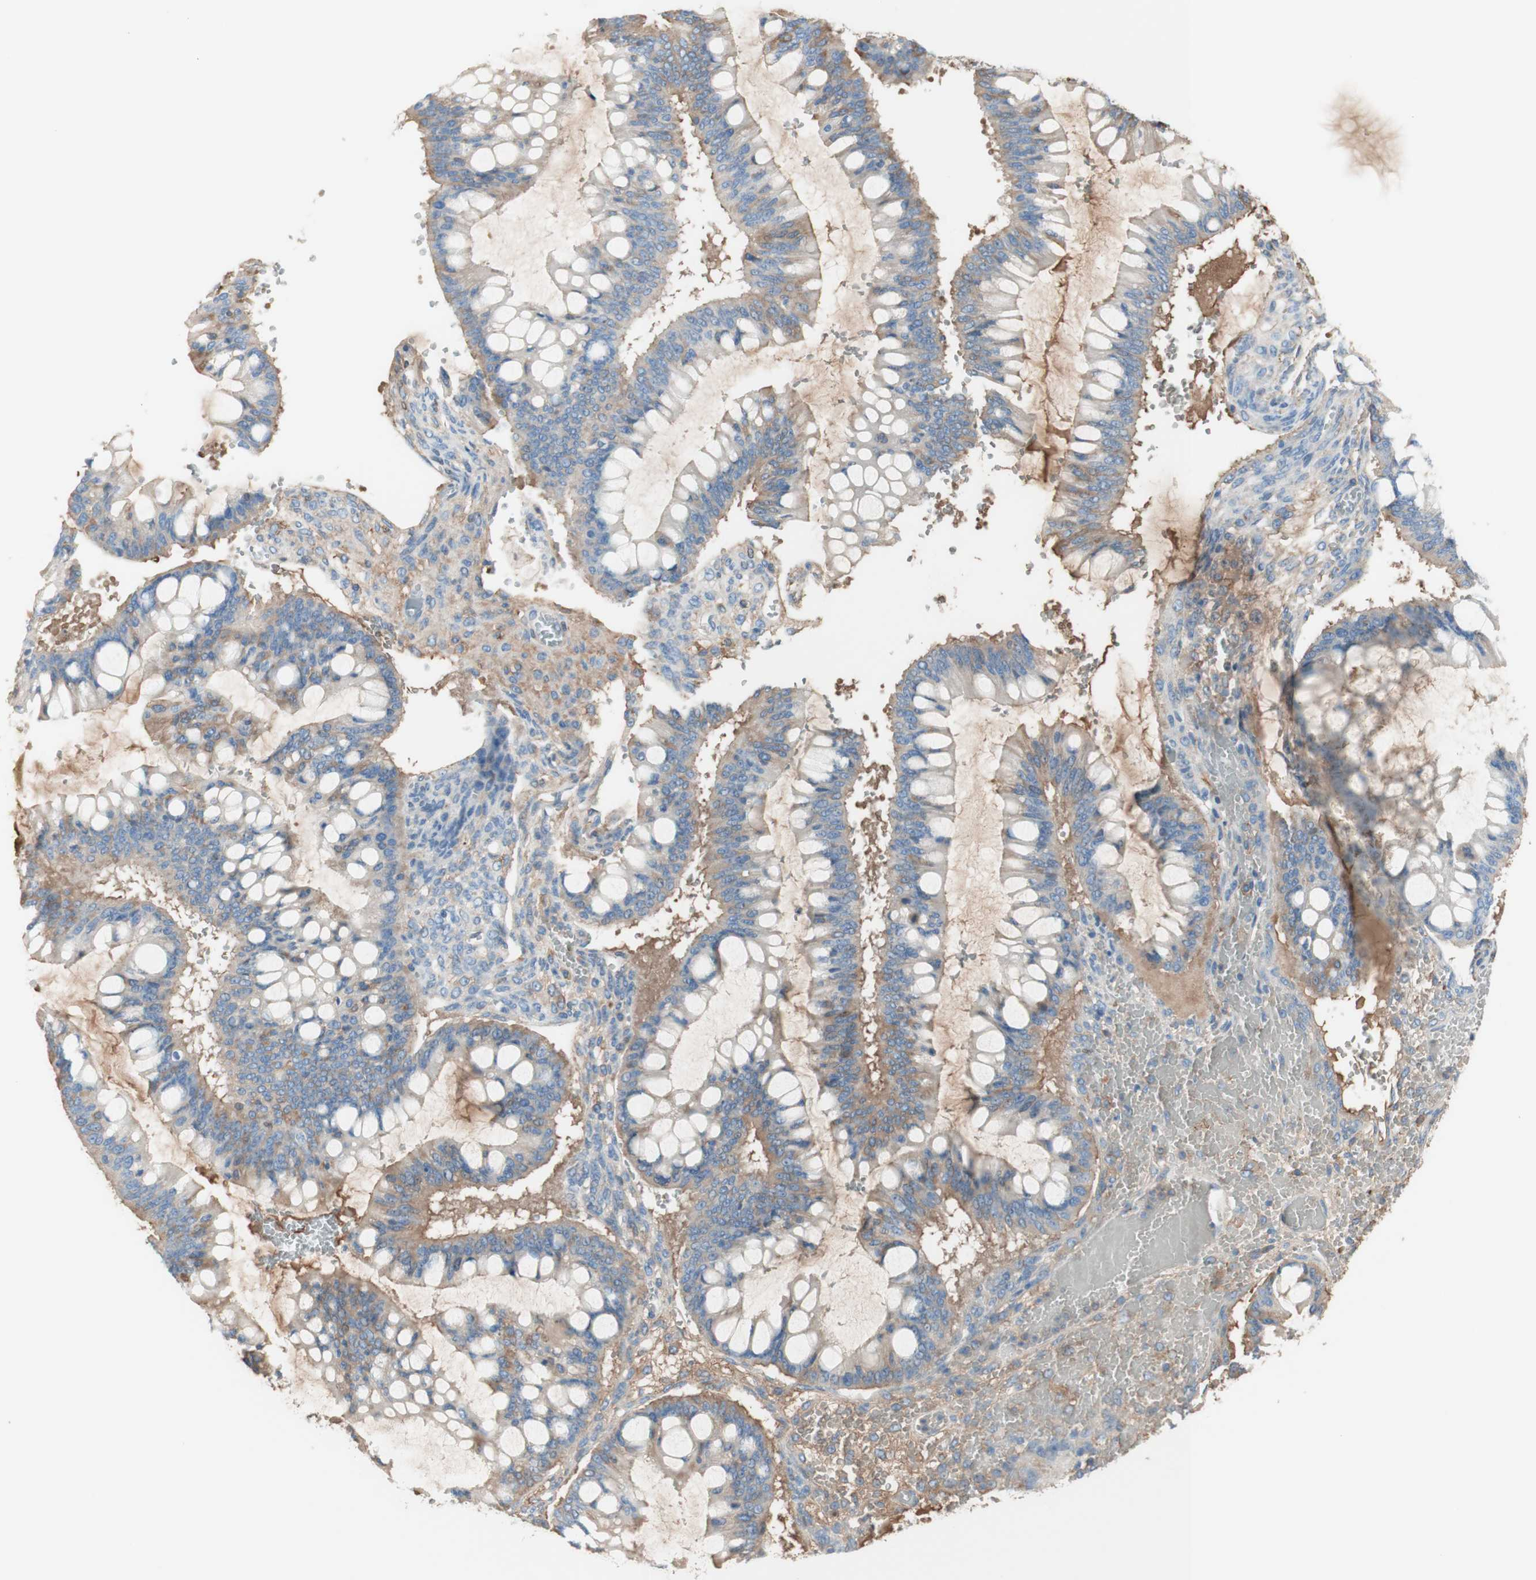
{"staining": {"intensity": "weak", "quantity": ">75%", "location": "cytoplasmic/membranous"}, "tissue": "ovarian cancer", "cell_type": "Tumor cells", "image_type": "cancer", "snomed": [{"axis": "morphology", "description": "Cystadenocarcinoma, mucinous, NOS"}, {"axis": "topography", "description": "Ovary"}], "caption": "Ovarian cancer stained for a protein shows weak cytoplasmic/membranous positivity in tumor cells. The protein is stained brown, and the nuclei are stained in blue (DAB IHC with brightfield microscopy, high magnification).", "gene": "KNG1", "patient": {"sex": "female", "age": 73}}